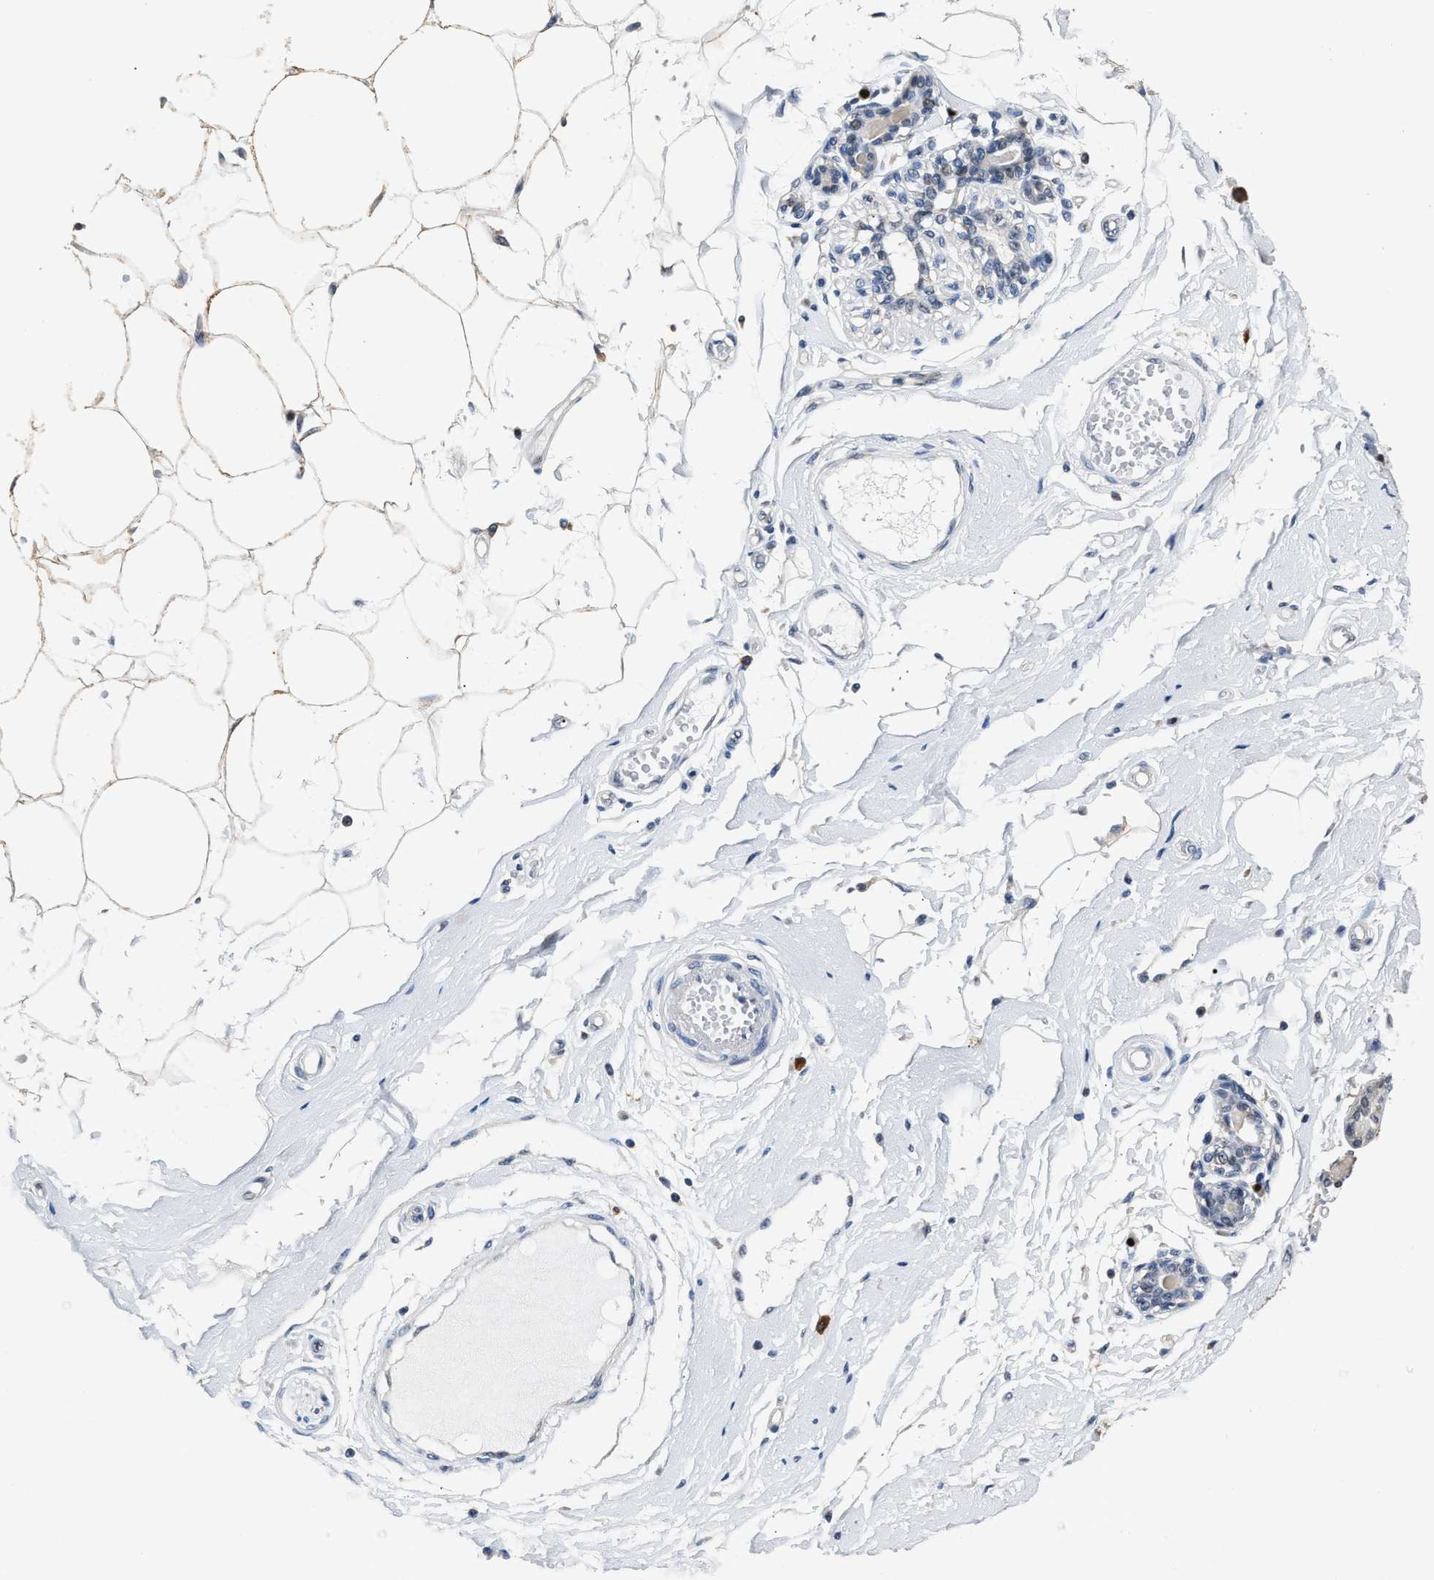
{"staining": {"intensity": "weak", "quantity": ">75%", "location": "cytoplasmic/membranous"}, "tissue": "breast", "cell_type": "Adipocytes", "image_type": "normal", "snomed": [{"axis": "morphology", "description": "Normal tissue, NOS"}, {"axis": "morphology", "description": "Lobular carcinoma"}, {"axis": "topography", "description": "Breast"}], "caption": "About >75% of adipocytes in benign human breast demonstrate weak cytoplasmic/membranous protein expression as visualized by brown immunohistochemical staining.", "gene": "NSUN5", "patient": {"sex": "female", "age": 59}}